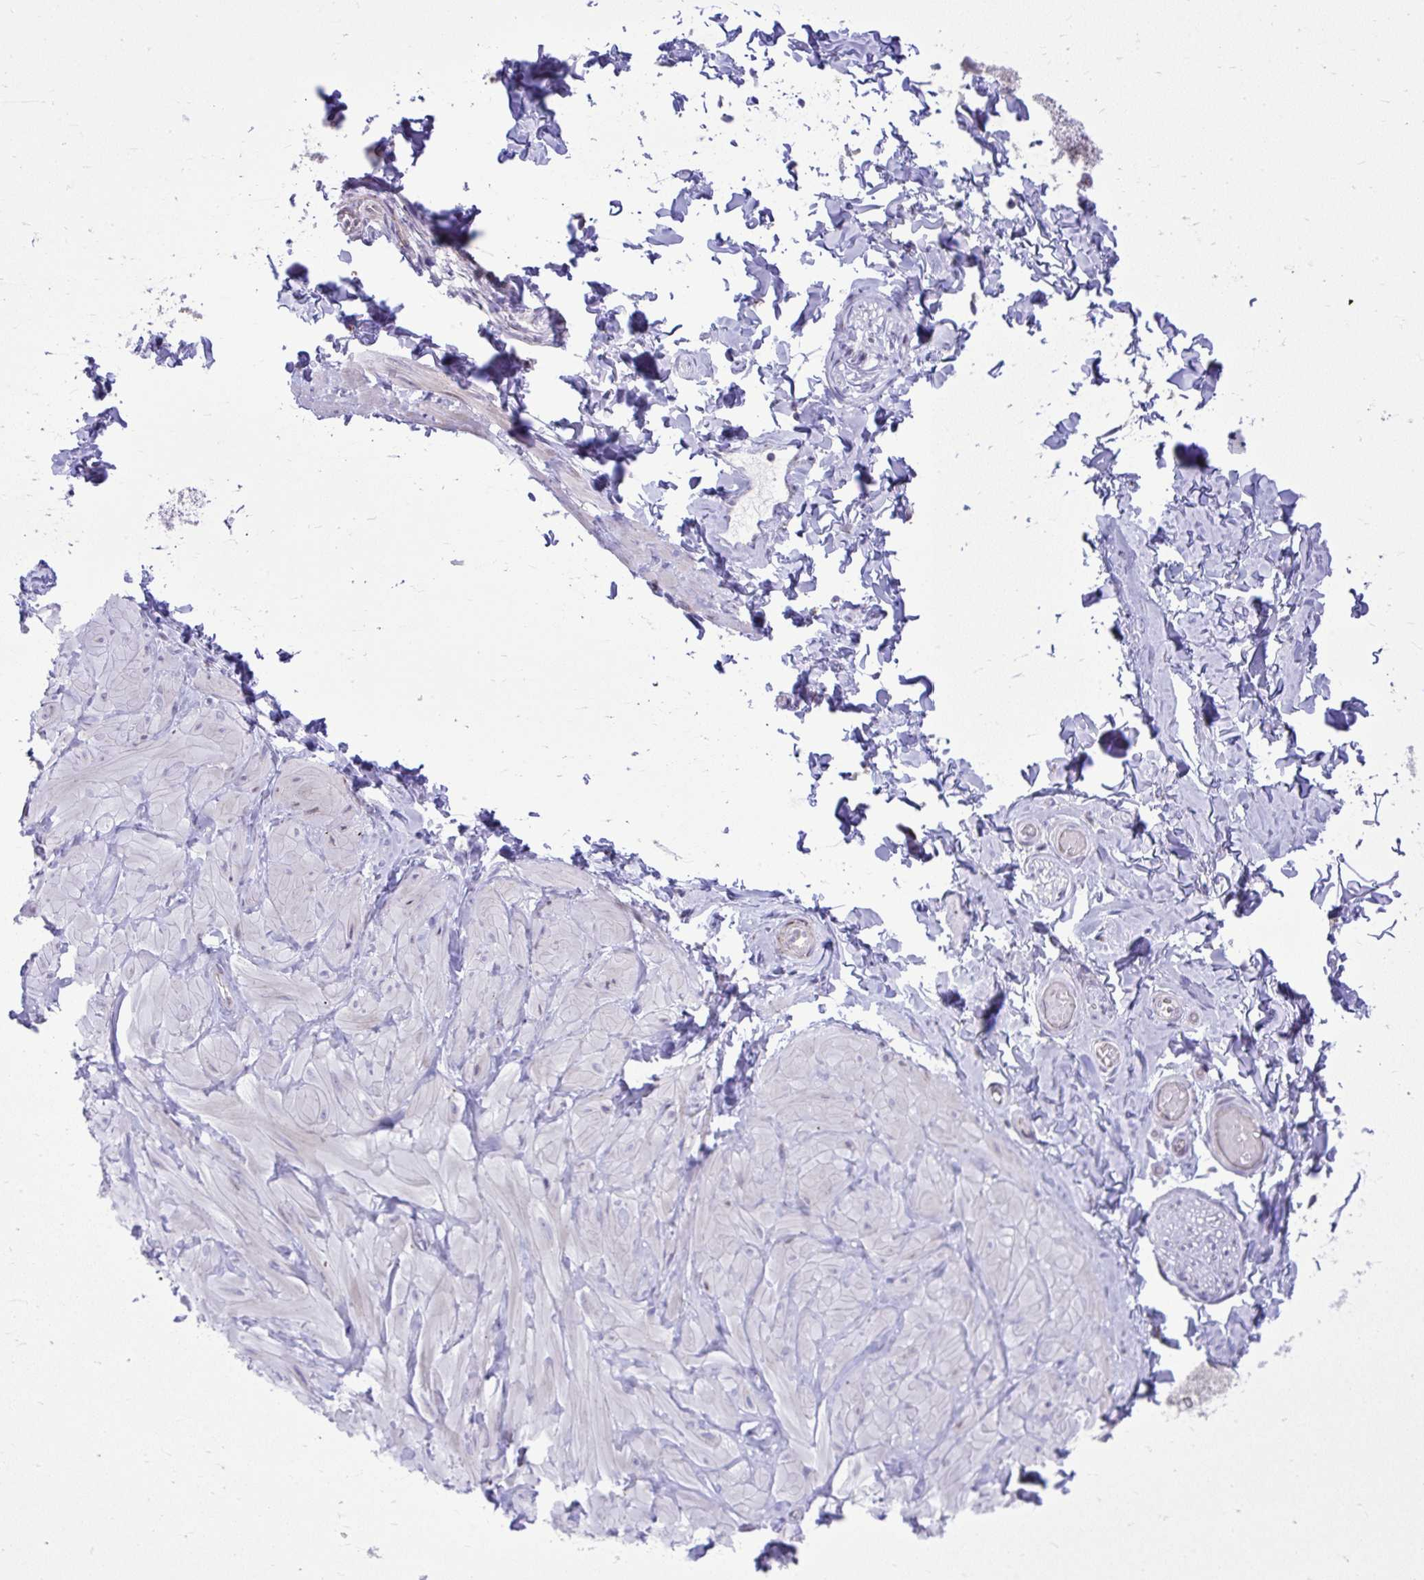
{"staining": {"intensity": "negative", "quantity": "none", "location": "none"}, "tissue": "adipose tissue", "cell_type": "Adipocytes", "image_type": "normal", "snomed": [{"axis": "morphology", "description": "Normal tissue, NOS"}, {"axis": "topography", "description": "Soft tissue"}, {"axis": "topography", "description": "Adipose tissue"}, {"axis": "topography", "description": "Vascular tissue"}, {"axis": "topography", "description": "Peripheral nerve tissue"}], "caption": "Histopathology image shows no significant protein staining in adipocytes of benign adipose tissue. (DAB (3,3'-diaminobenzidine) IHC, high magnification).", "gene": "GPRIN3", "patient": {"sex": "male", "age": 29}}